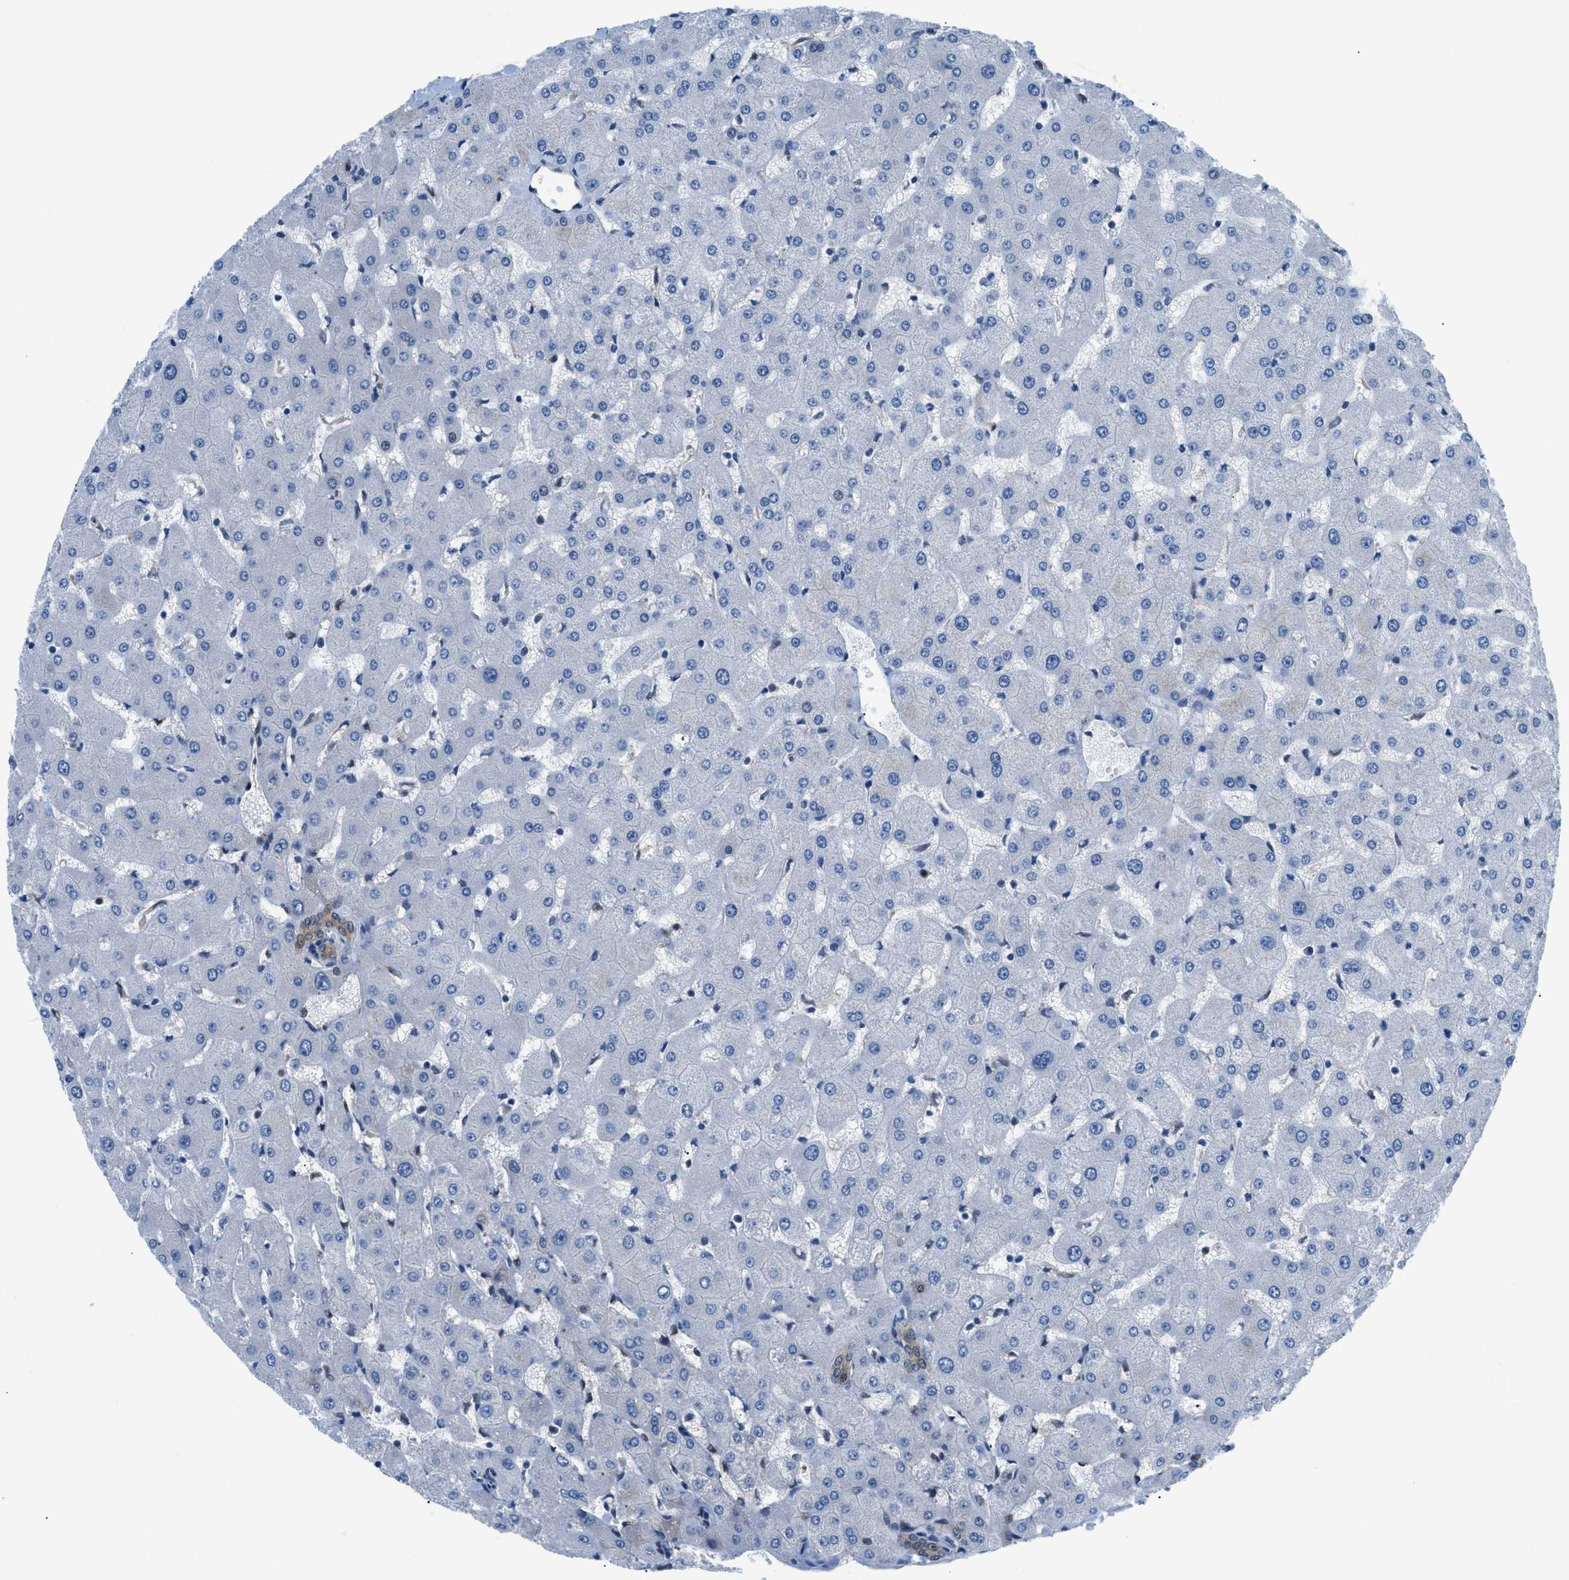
{"staining": {"intensity": "moderate", "quantity": "25%-75%", "location": "cytoplasmic/membranous"}, "tissue": "liver", "cell_type": "Cholangiocytes", "image_type": "normal", "snomed": [{"axis": "morphology", "description": "Normal tissue, NOS"}, {"axis": "topography", "description": "Liver"}], "caption": "Protein expression analysis of benign human liver reveals moderate cytoplasmic/membranous expression in approximately 25%-75% of cholangiocytes.", "gene": "YWHAE", "patient": {"sex": "female", "age": 63}}